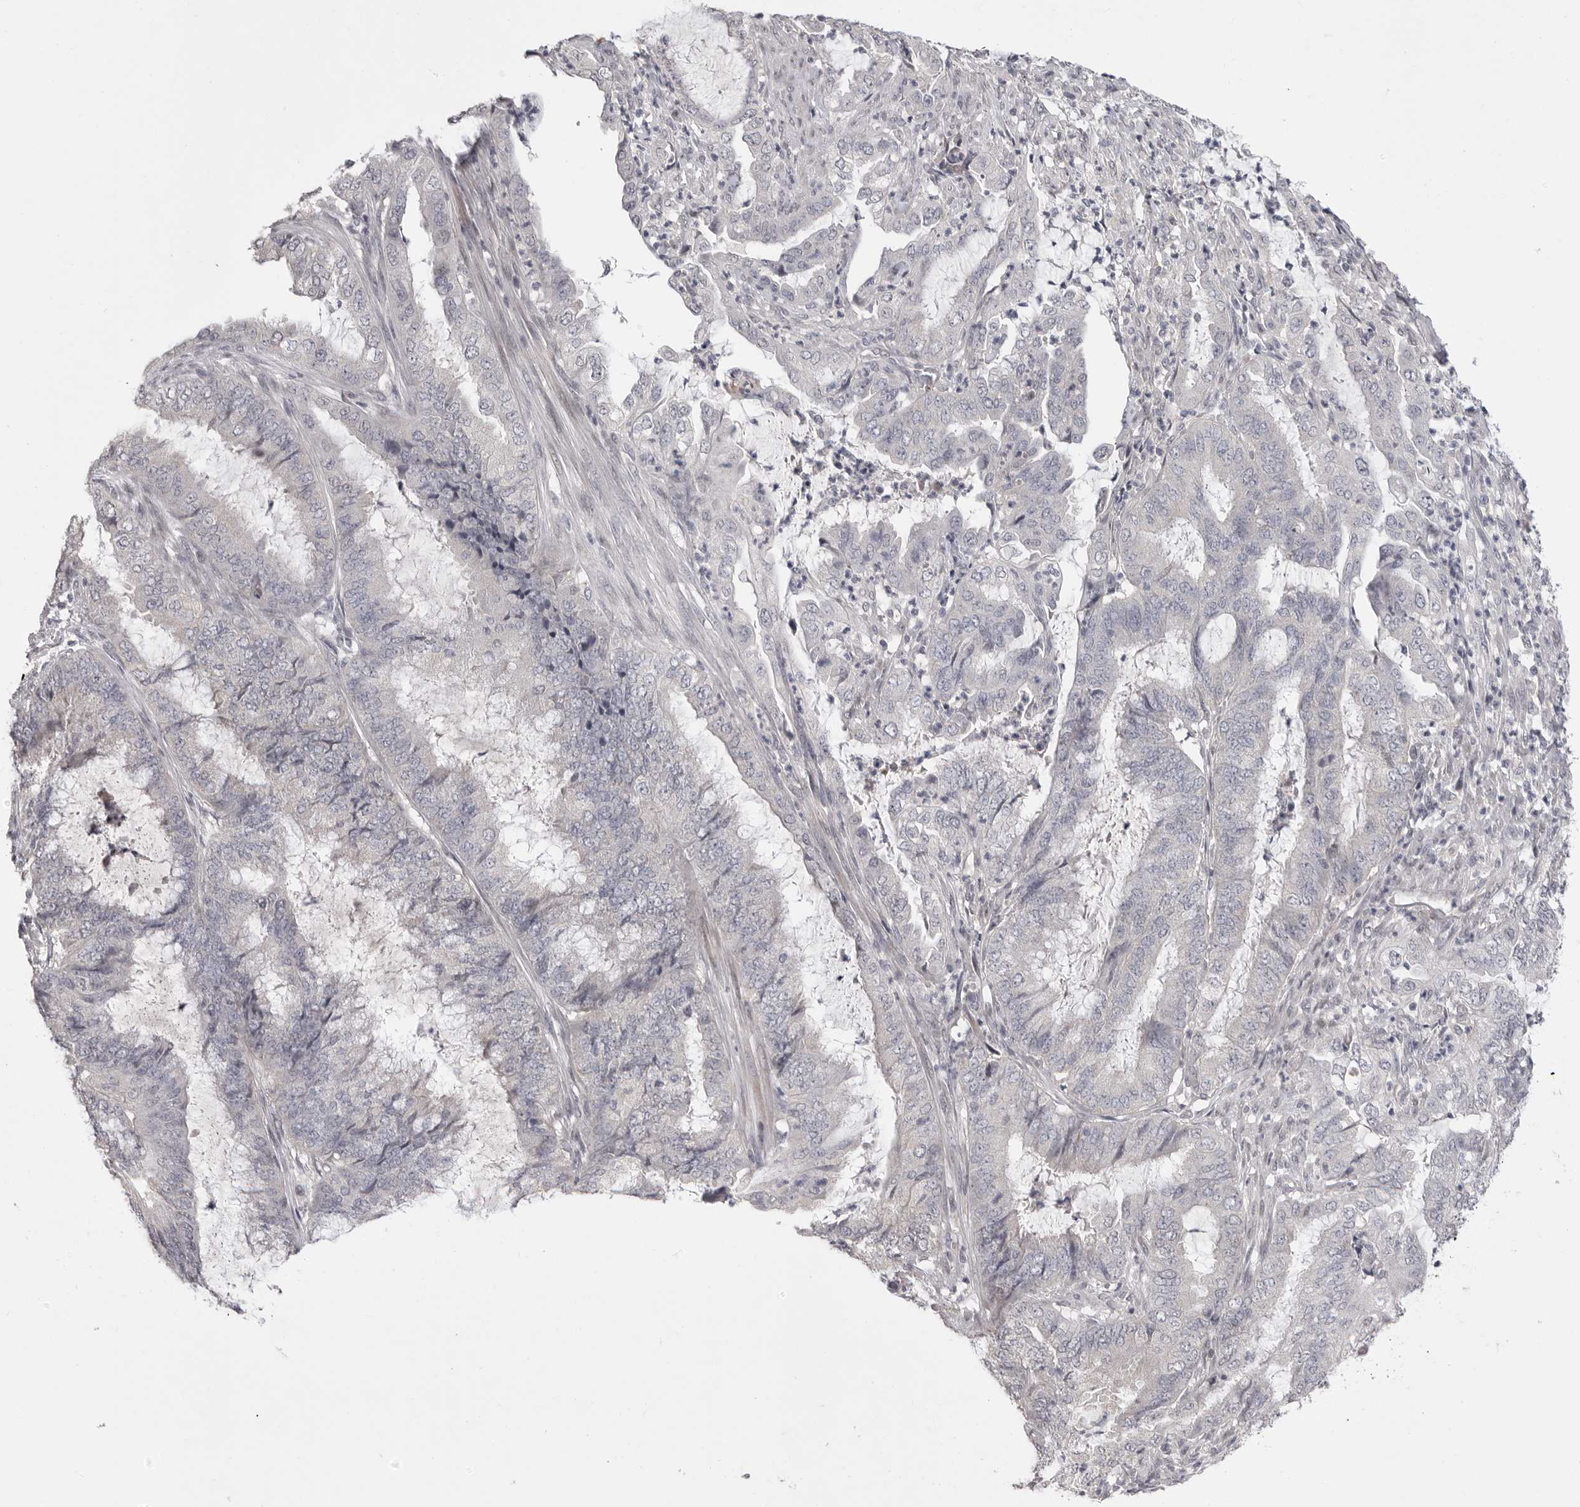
{"staining": {"intensity": "negative", "quantity": "none", "location": "none"}, "tissue": "endometrial cancer", "cell_type": "Tumor cells", "image_type": "cancer", "snomed": [{"axis": "morphology", "description": "Adenocarcinoma, NOS"}, {"axis": "topography", "description": "Endometrium"}], "caption": "Tumor cells are negative for protein expression in human endometrial cancer (adenocarcinoma).", "gene": "FBXO43", "patient": {"sex": "female", "age": 49}}